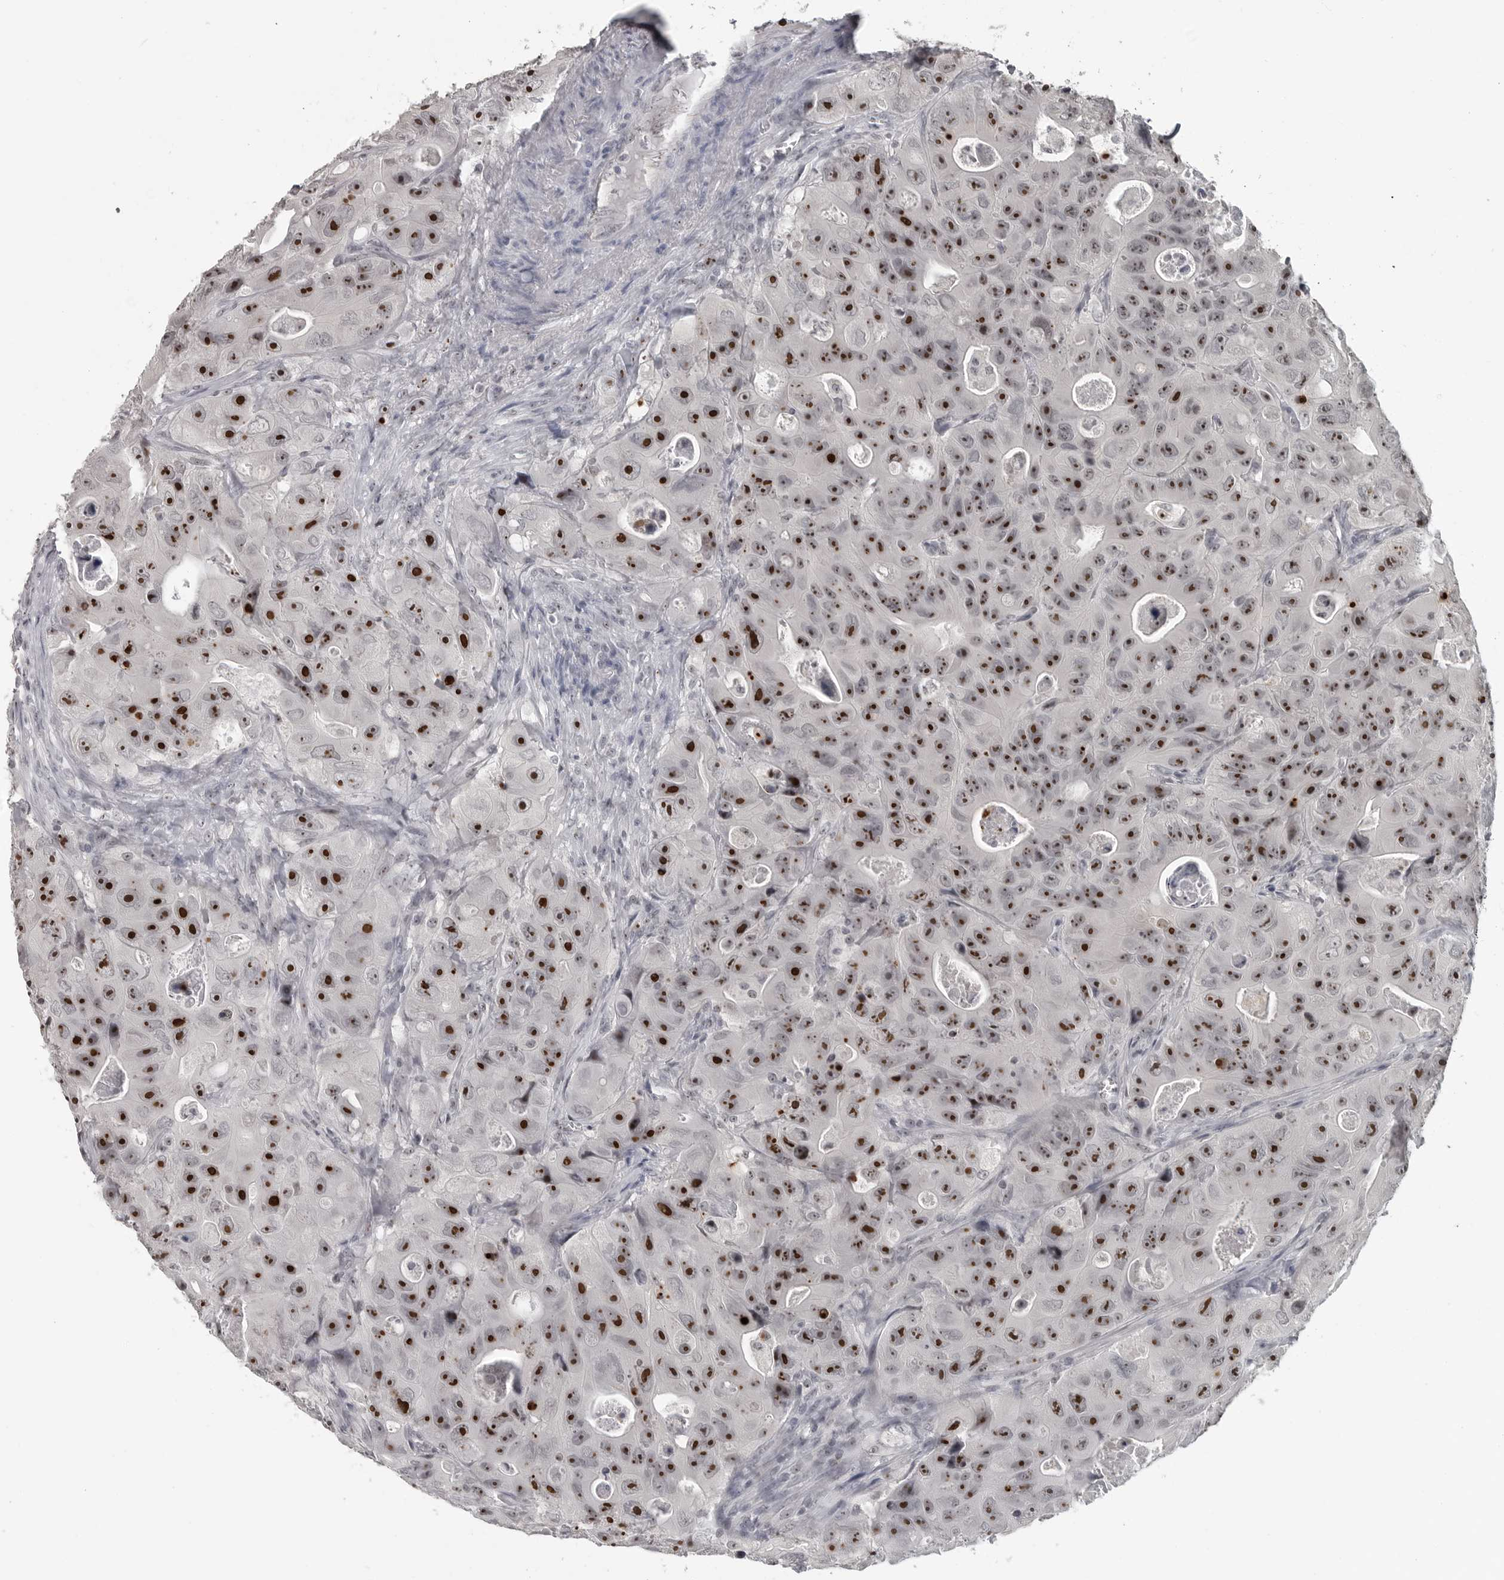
{"staining": {"intensity": "strong", "quantity": ">75%", "location": "nuclear"}, "tissue": "colorectal cancer", "cell_type": "Tumor cells", "image_type": "cancer", "snomed": [{"axis": "morphology", "description": "Adenocarcinoma, NOS"}, {"axis": "topography", "description": "Colon"}], "caption": "A brown stain shows strong nuclear expression of a protein in adenocarcinoma (colorectal) tumor cells.", "gene": "DDX54", "patient": {"sex": "female", "age": 46}}